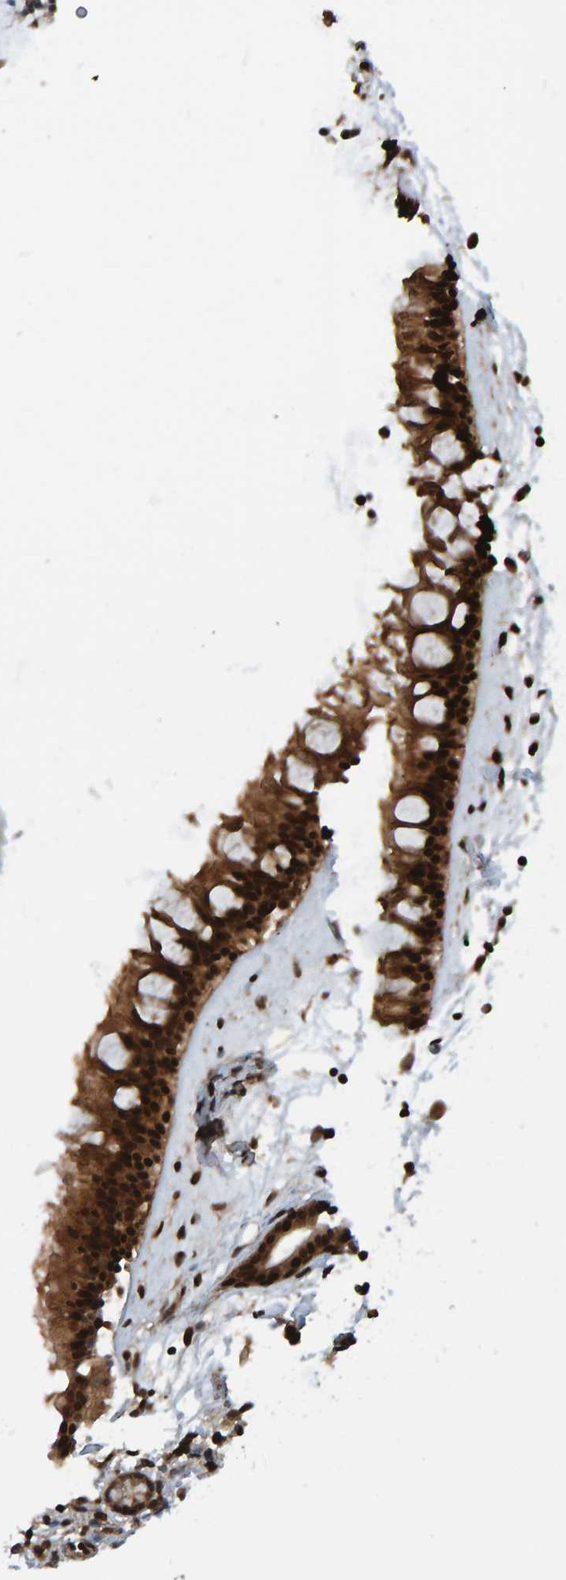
{"staining": {"intensity": "strong", "quantity": ">75%", "location": "cytoplasmic/membranous,nuclear"}, "tissue": "nasopharynx", "cell_type": "Respiratory epithelial cells", "image_type": "normal", "snomed": [{"axis": "morphology", "description": "Normal tissue, NOS"}, {"axis": "topography", "description": "Nasopharynx"}], "caption": "Protein staining of benign nasopharynx exhibits strong cytoplasmic/membranous,nuclear positivity in about >75% of respiratory epithelial cells. Using DAB (brown) and hematoxylin (blue) stains, captured at high magnification using brightfield microscopy.", "gene": "ZNF366", "patient": {"sex": "female", "age": 42}}